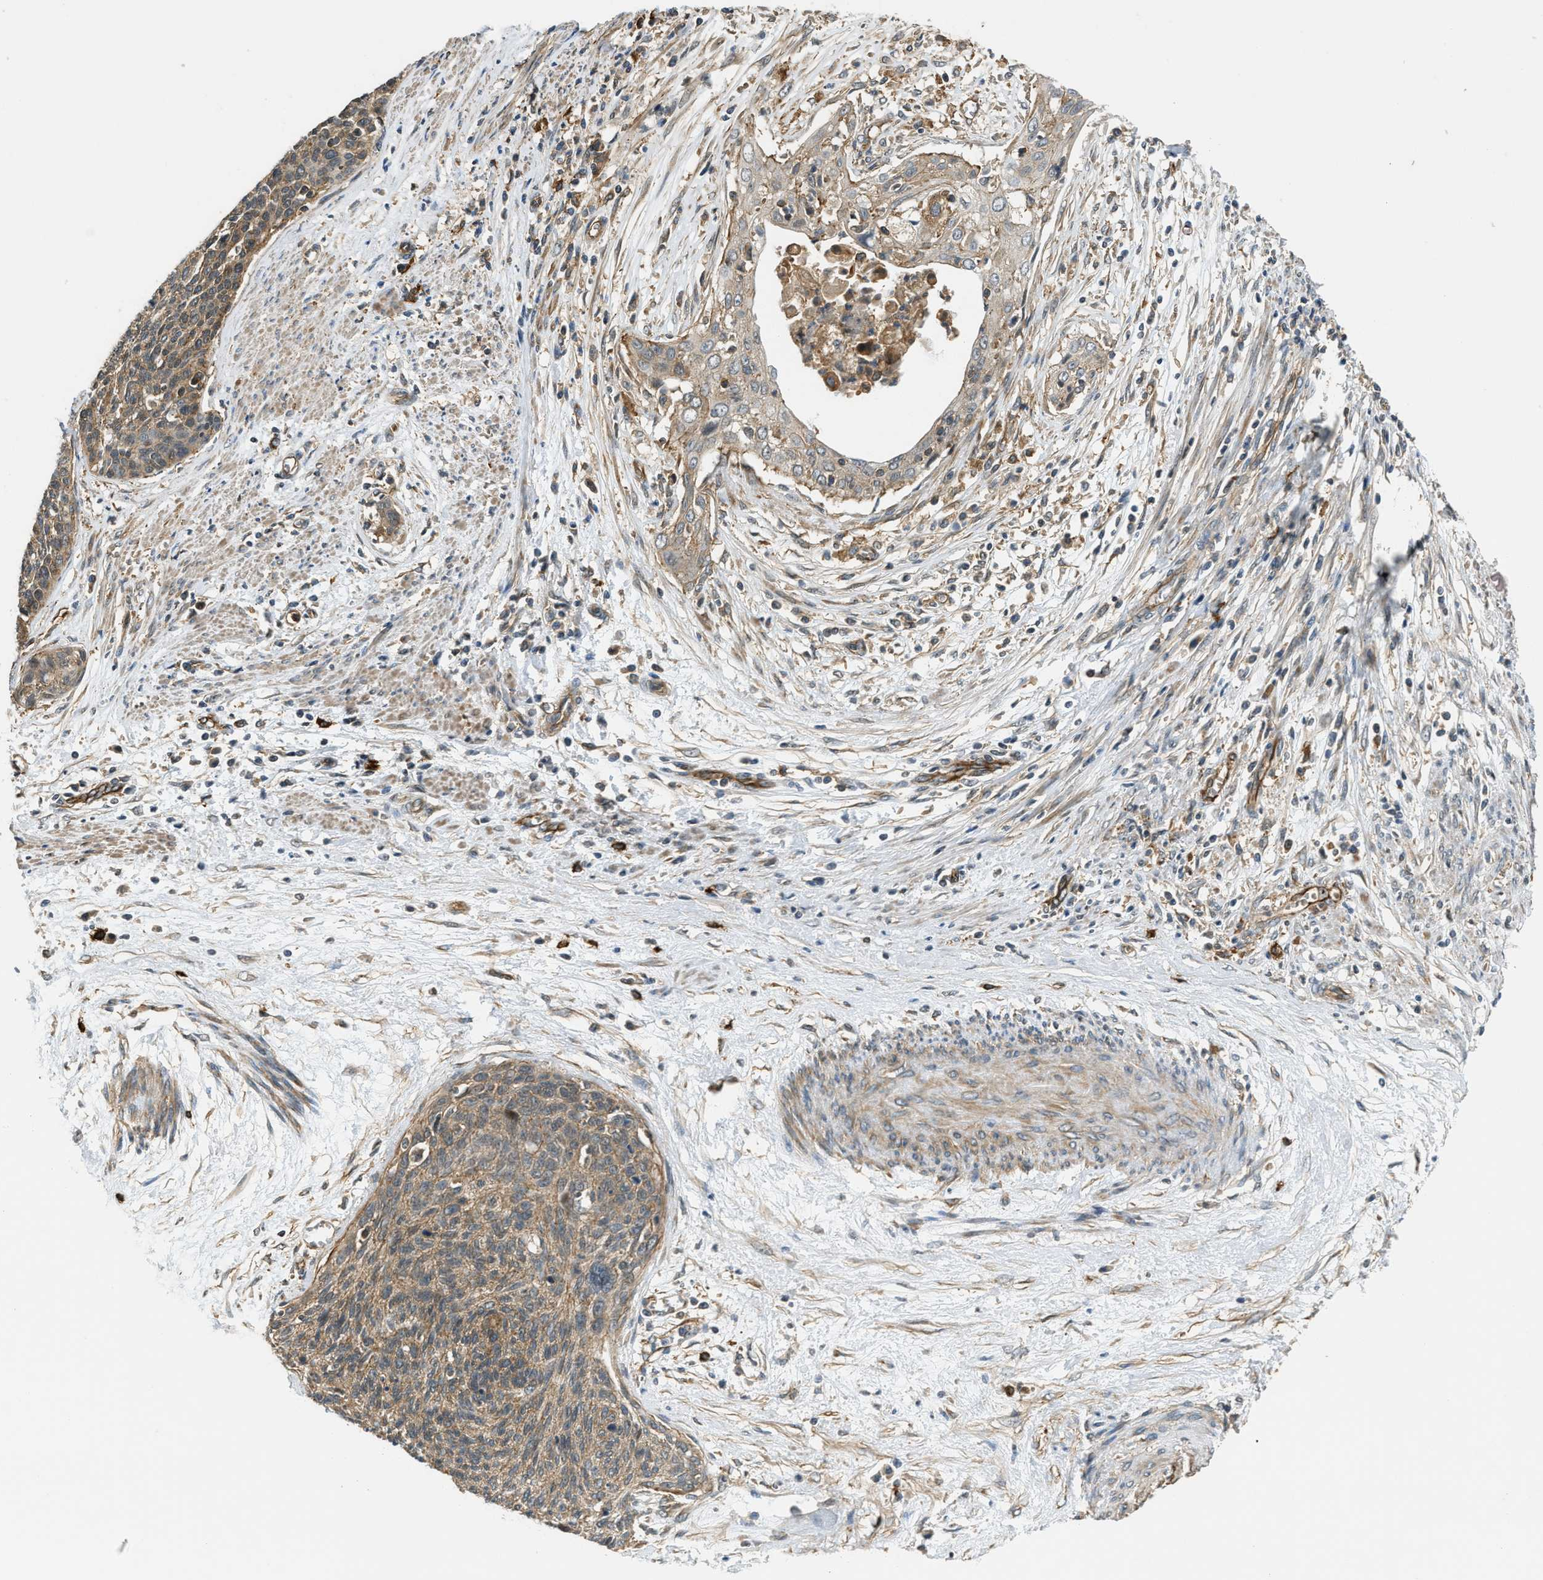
{"staining": {"intensity": "weak", "quantity": ">75%", "location": "cytoplasmic/membranous"}, "tissue": "cervical cancer", "cell_type": "Tumor cells", "image_type": "cancer", "snomed": [{"axis": "morphology", "description": "Squamous cell carcinoma, NOS"}, {"axis": "topography", "description": "Cervix"}], "caption": "DAB (3,3'-diaminobenzidine) immunohistochemical staining of cervical cancer shows weak cytoplasmic/membranous protein expression in approximately >75% of tumor cells. (IHC, brightfield microscopy, high magnification).", "gene": "BAG4", "patient": {"sex": "female", "age": 55}}